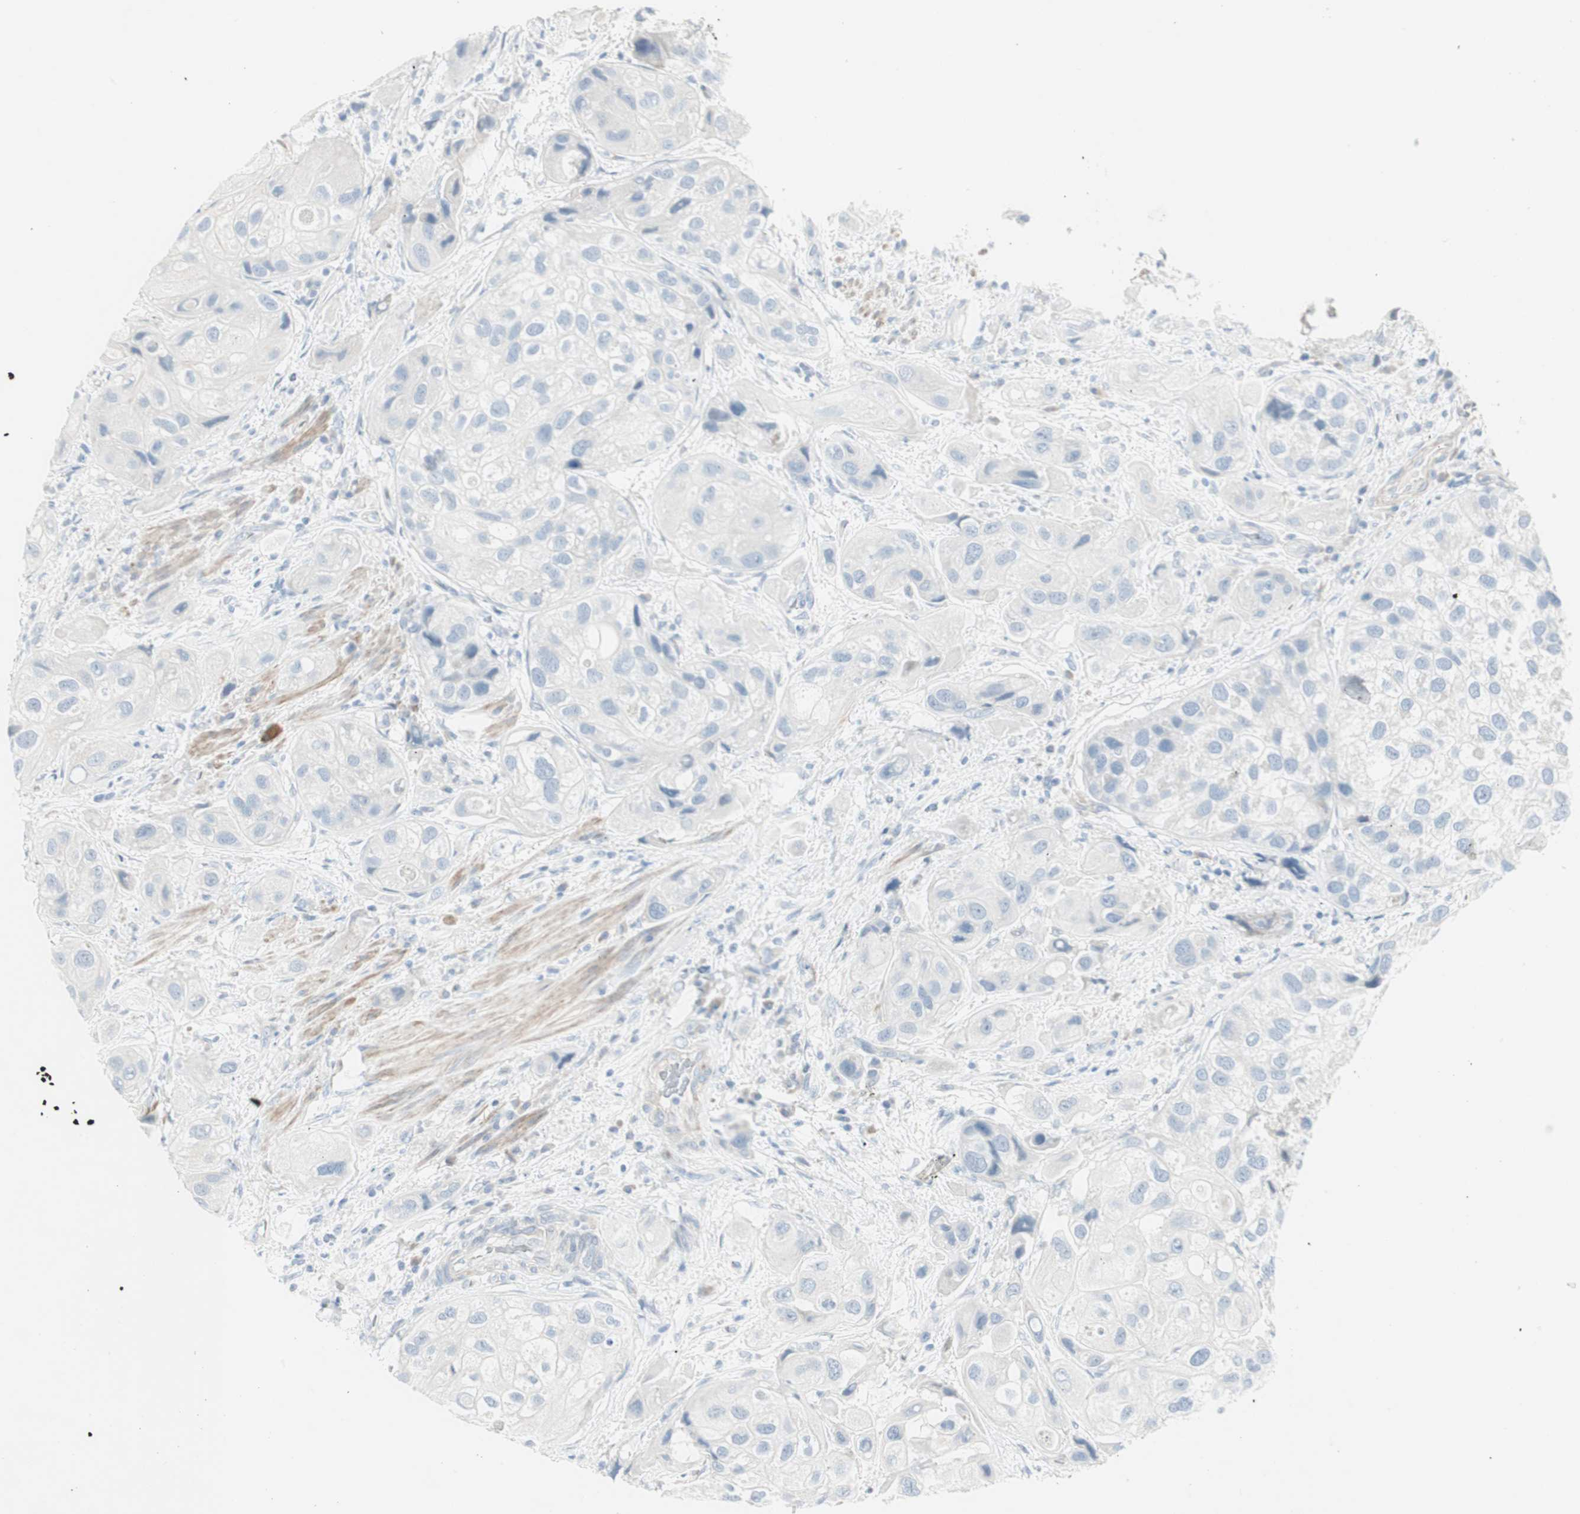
{"staining": {"intensity": "negative", "quantity": "none", "location": "none"}, "tissue": "urothelial cancer", "cell_type": "Tumor cells", "image_type": "cancer", "snomed": [{"axis": "morphology", "description": "Urothelial carcinoma, High grade"}, {"axis": "topography", "description": "Urinary bladder"}], "caption": "Photomicrograph shows no significant protein staining in tumor cells of urothelial carcinoma (high-grade). (DAB (3,3'-diaminobenzidine) immunohistochemistry (IHC), high magnification).", "gene": "CDHR5", "patient": {"sex": "female", "age": 64}}